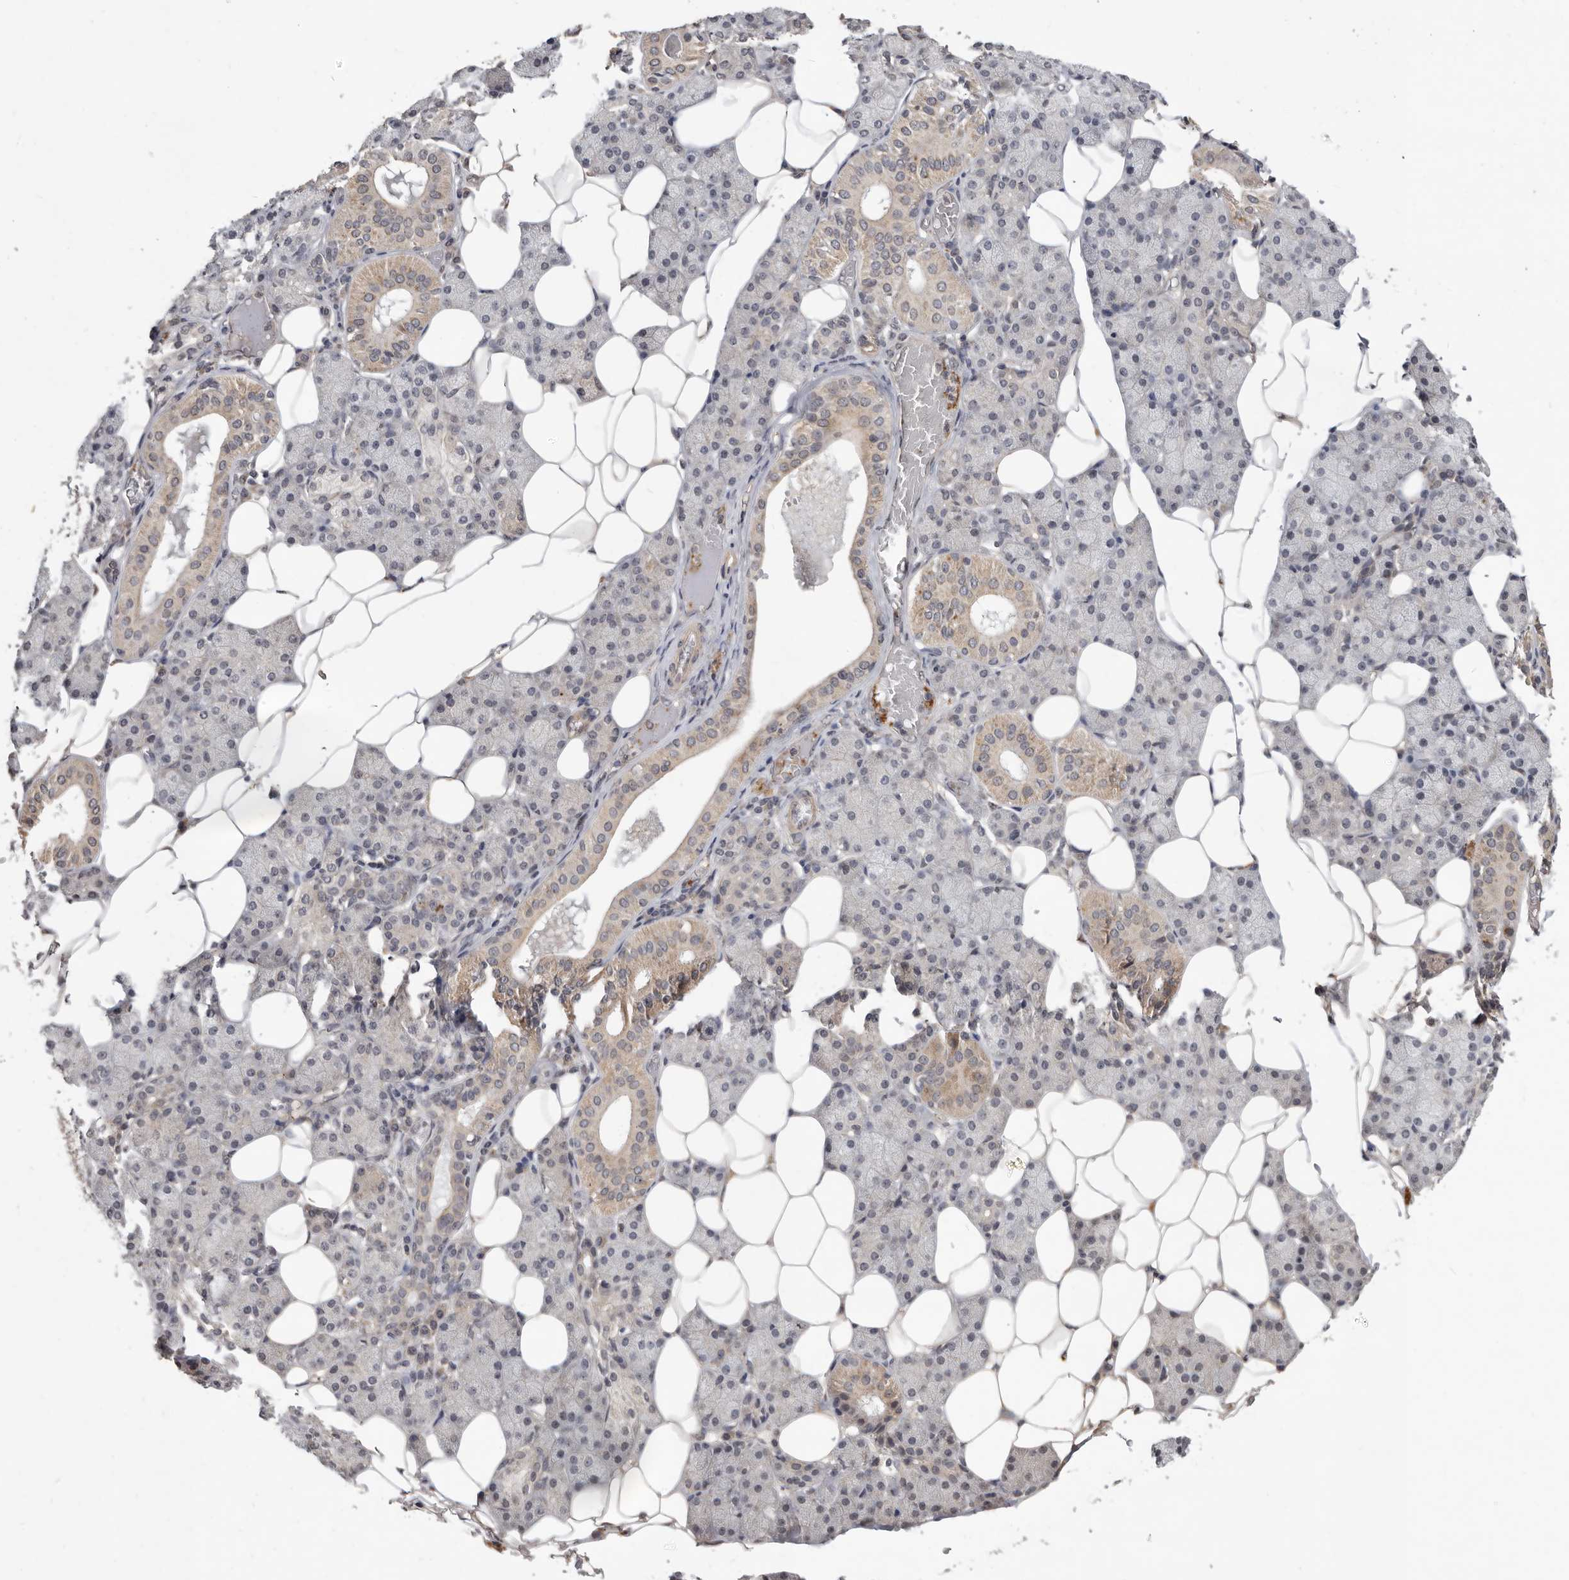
{"staining": {"intensity": "moderate", "quantity": "<25%", "location": "cytoplasmic/membranous"}, "tissue": "salivary gland", "cell_type": "Glandular cells", "image_type": "normal", "snomed": [{"axis": "morphology", "description": "Normal tissue, NOS"}, {"axis": "topography", "description": "Salivary gland"}], "caption": "The histopathology image demonstrates a brown stain indicating the presence of a protein in the cytoplasmic/membranous of glandular cells in salivary gland. (Brightfield microscopy of DAB IHC at high magnification).", "gene": "DNAJC28", "patient": {"sex": "female", "age": 33}}